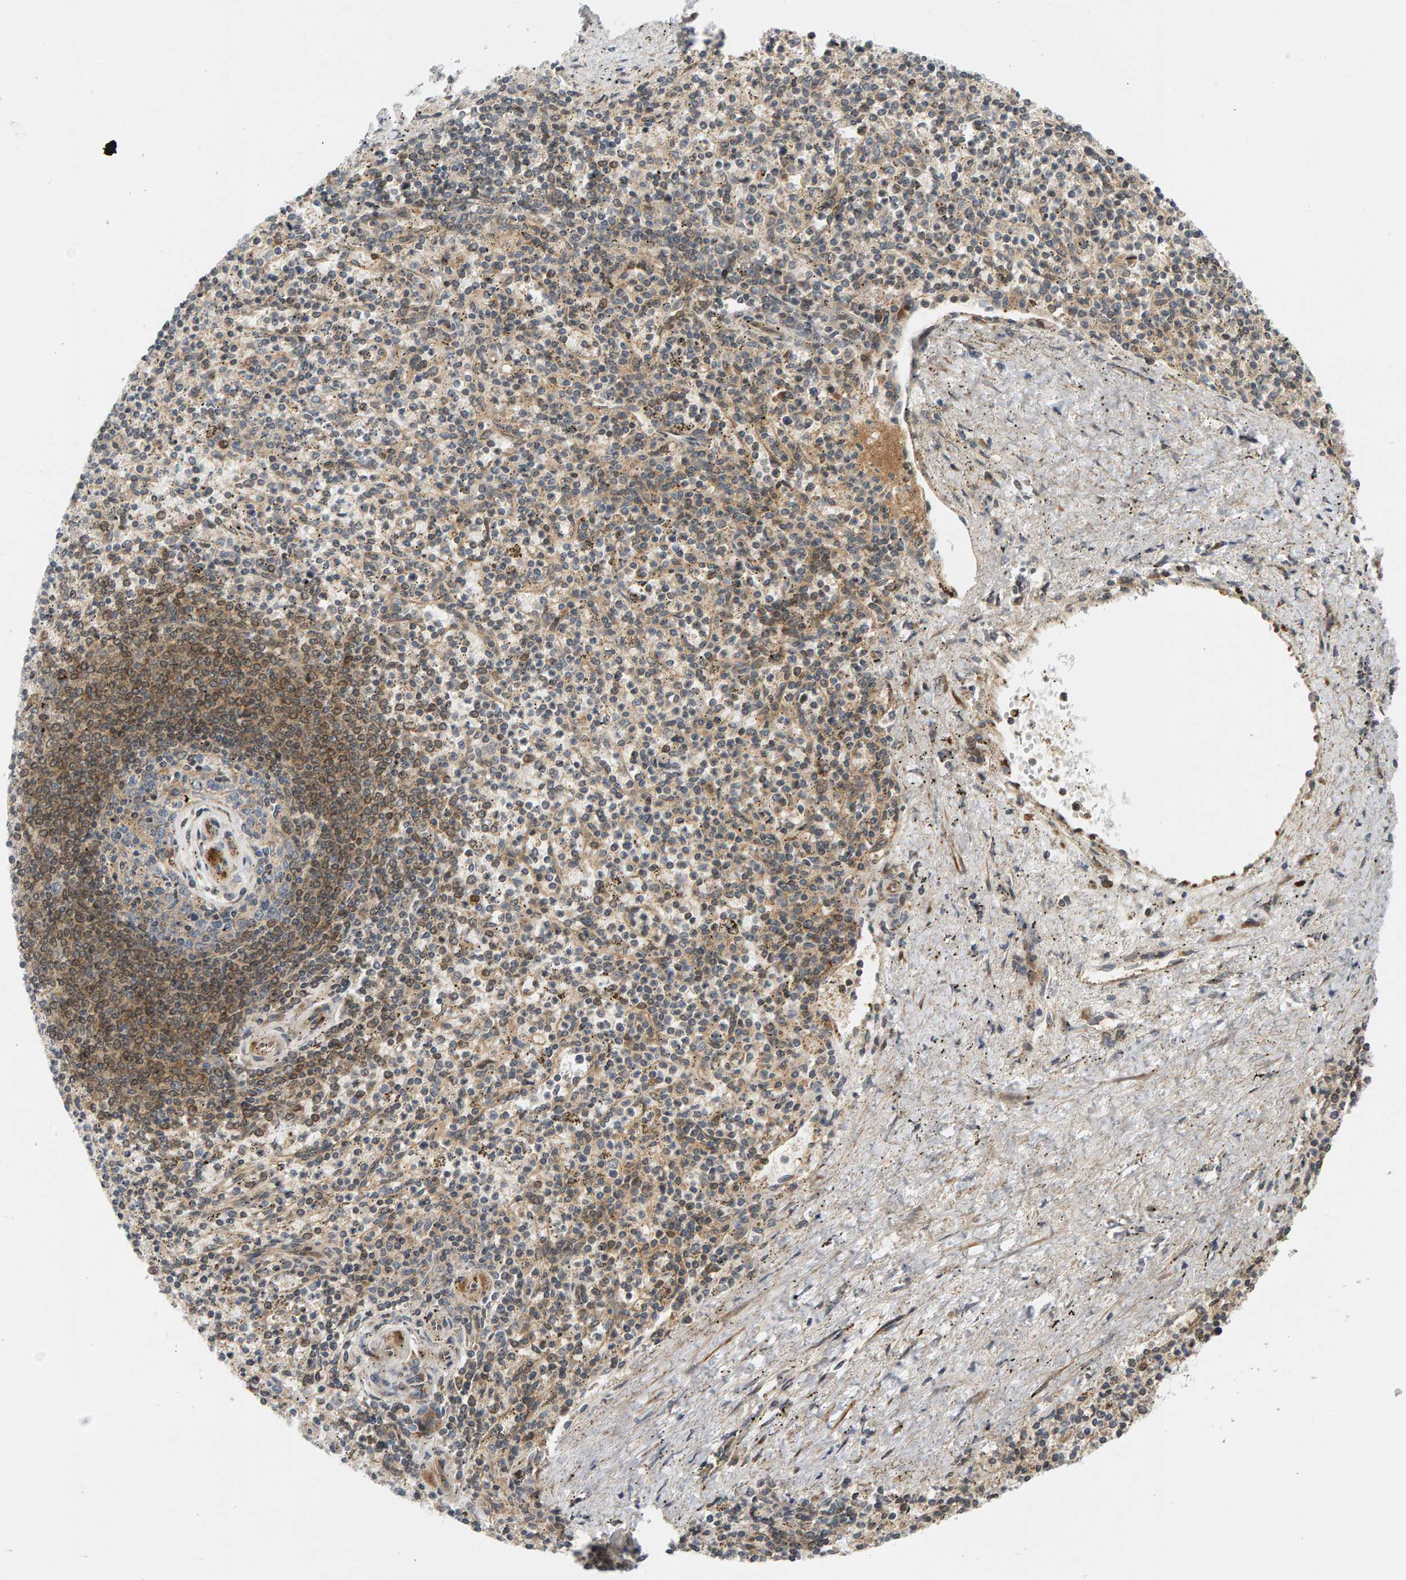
{"staining": {"intensity": "moderate", "quantity": "<25%", "location": "cytoplasmic/membranous"}, "tissue": "spleen", "cell_type": "Cells in red pulp", "image_type": "normal", "snomed": [{"axis": "morphology", "description": "Normal tissue, NOS"}, {"axis": "topography", "description": "Spleen"}], "caption": "Human spleen stained for a protein (brown) displays moderate cytoplasmic/membranous positive staining in about <25% of cells in red pulp.", "gene": "BAHCC1", "patient": {"sex": "male", "age": 72}}